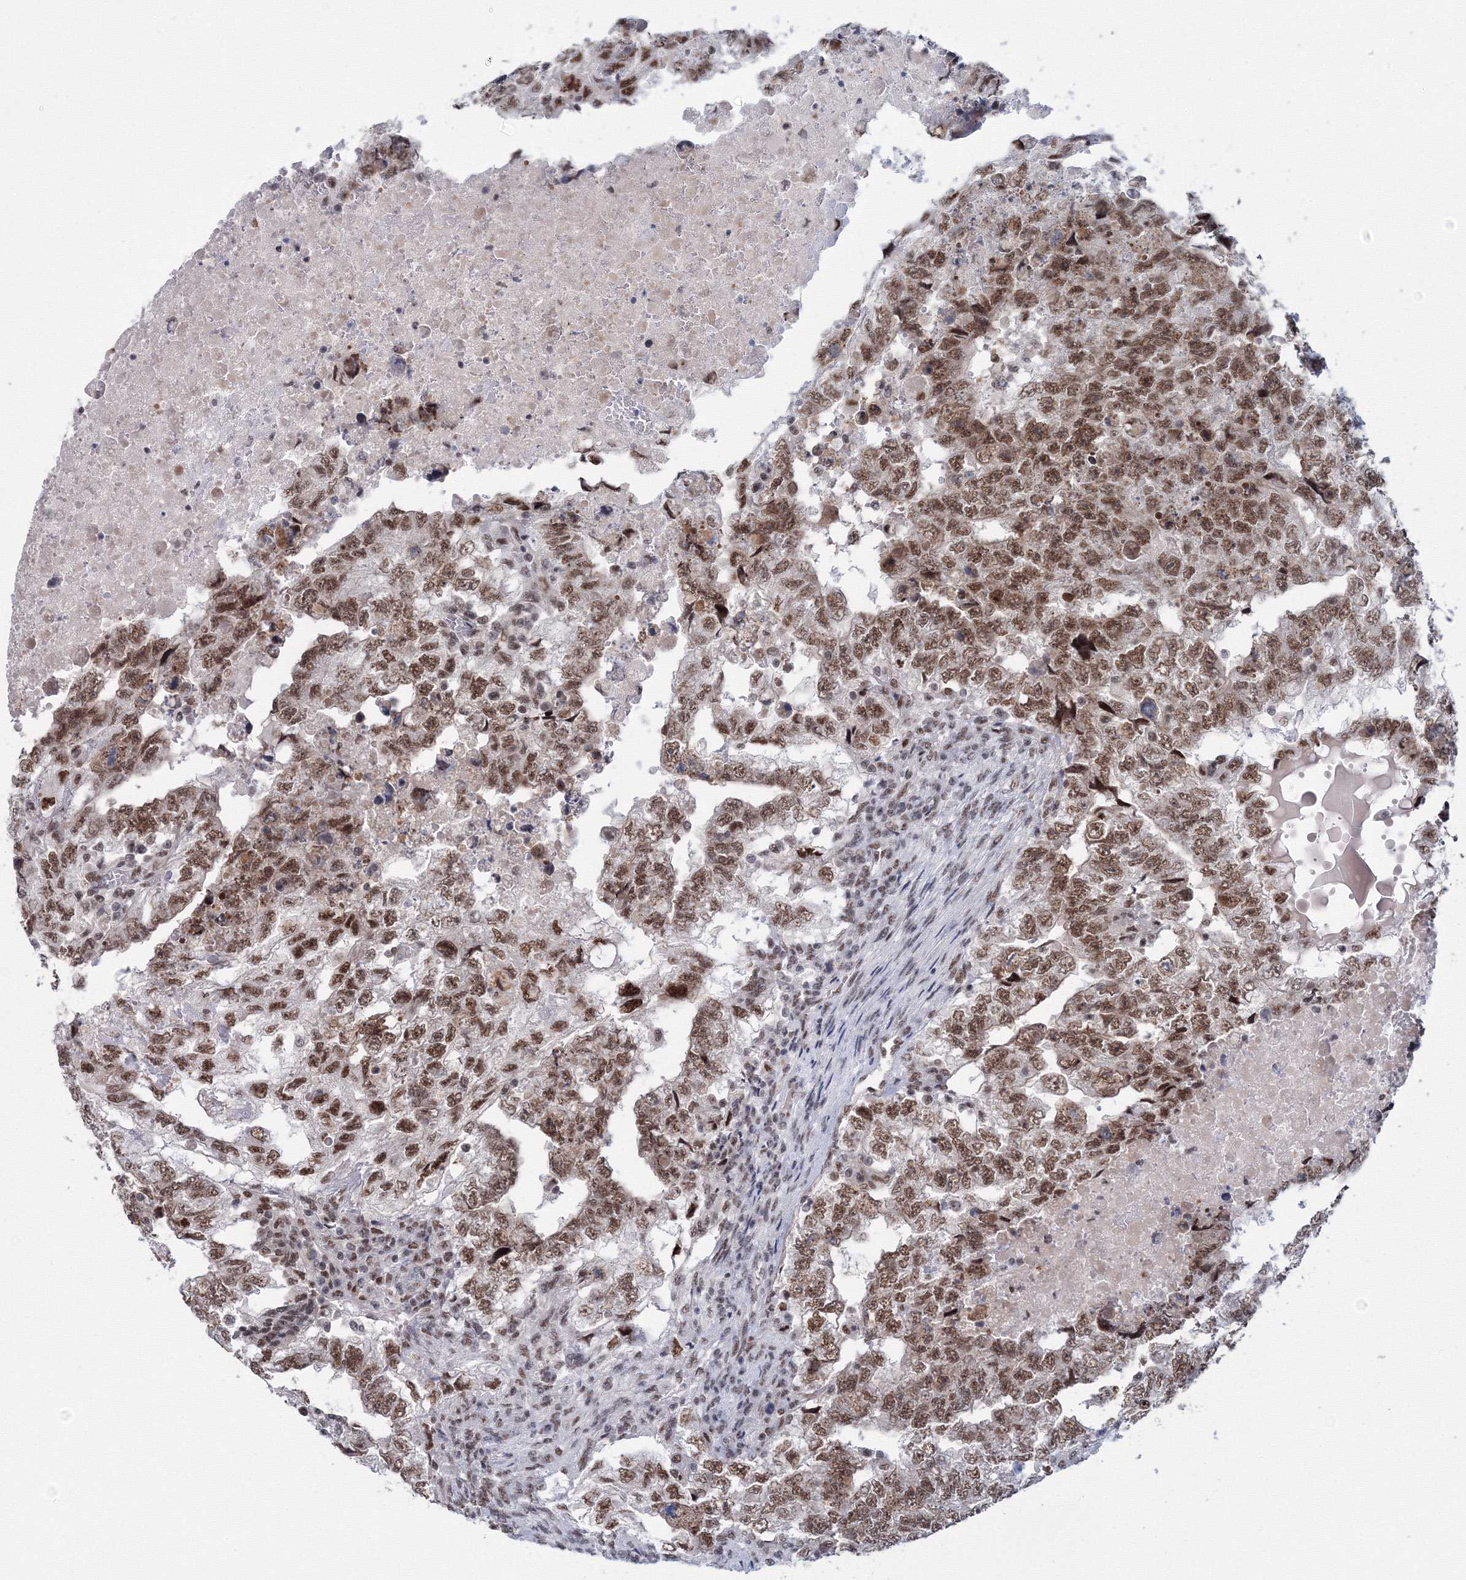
{"staining": {"intensity": "moderate", "quantity": ">75%", "location": "nuclear"}, "tissue": "testis cancer", "cell_type": "Tumor cells", "image_type": "cancer", "snomed": [{"axis": "morphology", "description": "Carcinoma, Embryonal, NOS"}, {"axis": "topography", "description": "Testis"}], "caption": "Human testis cancer stained with a protein marker exhibits moderate staining in tumor cells.", "gene": "SF3B6", "patient": {"sex": "male", "age": 36}}